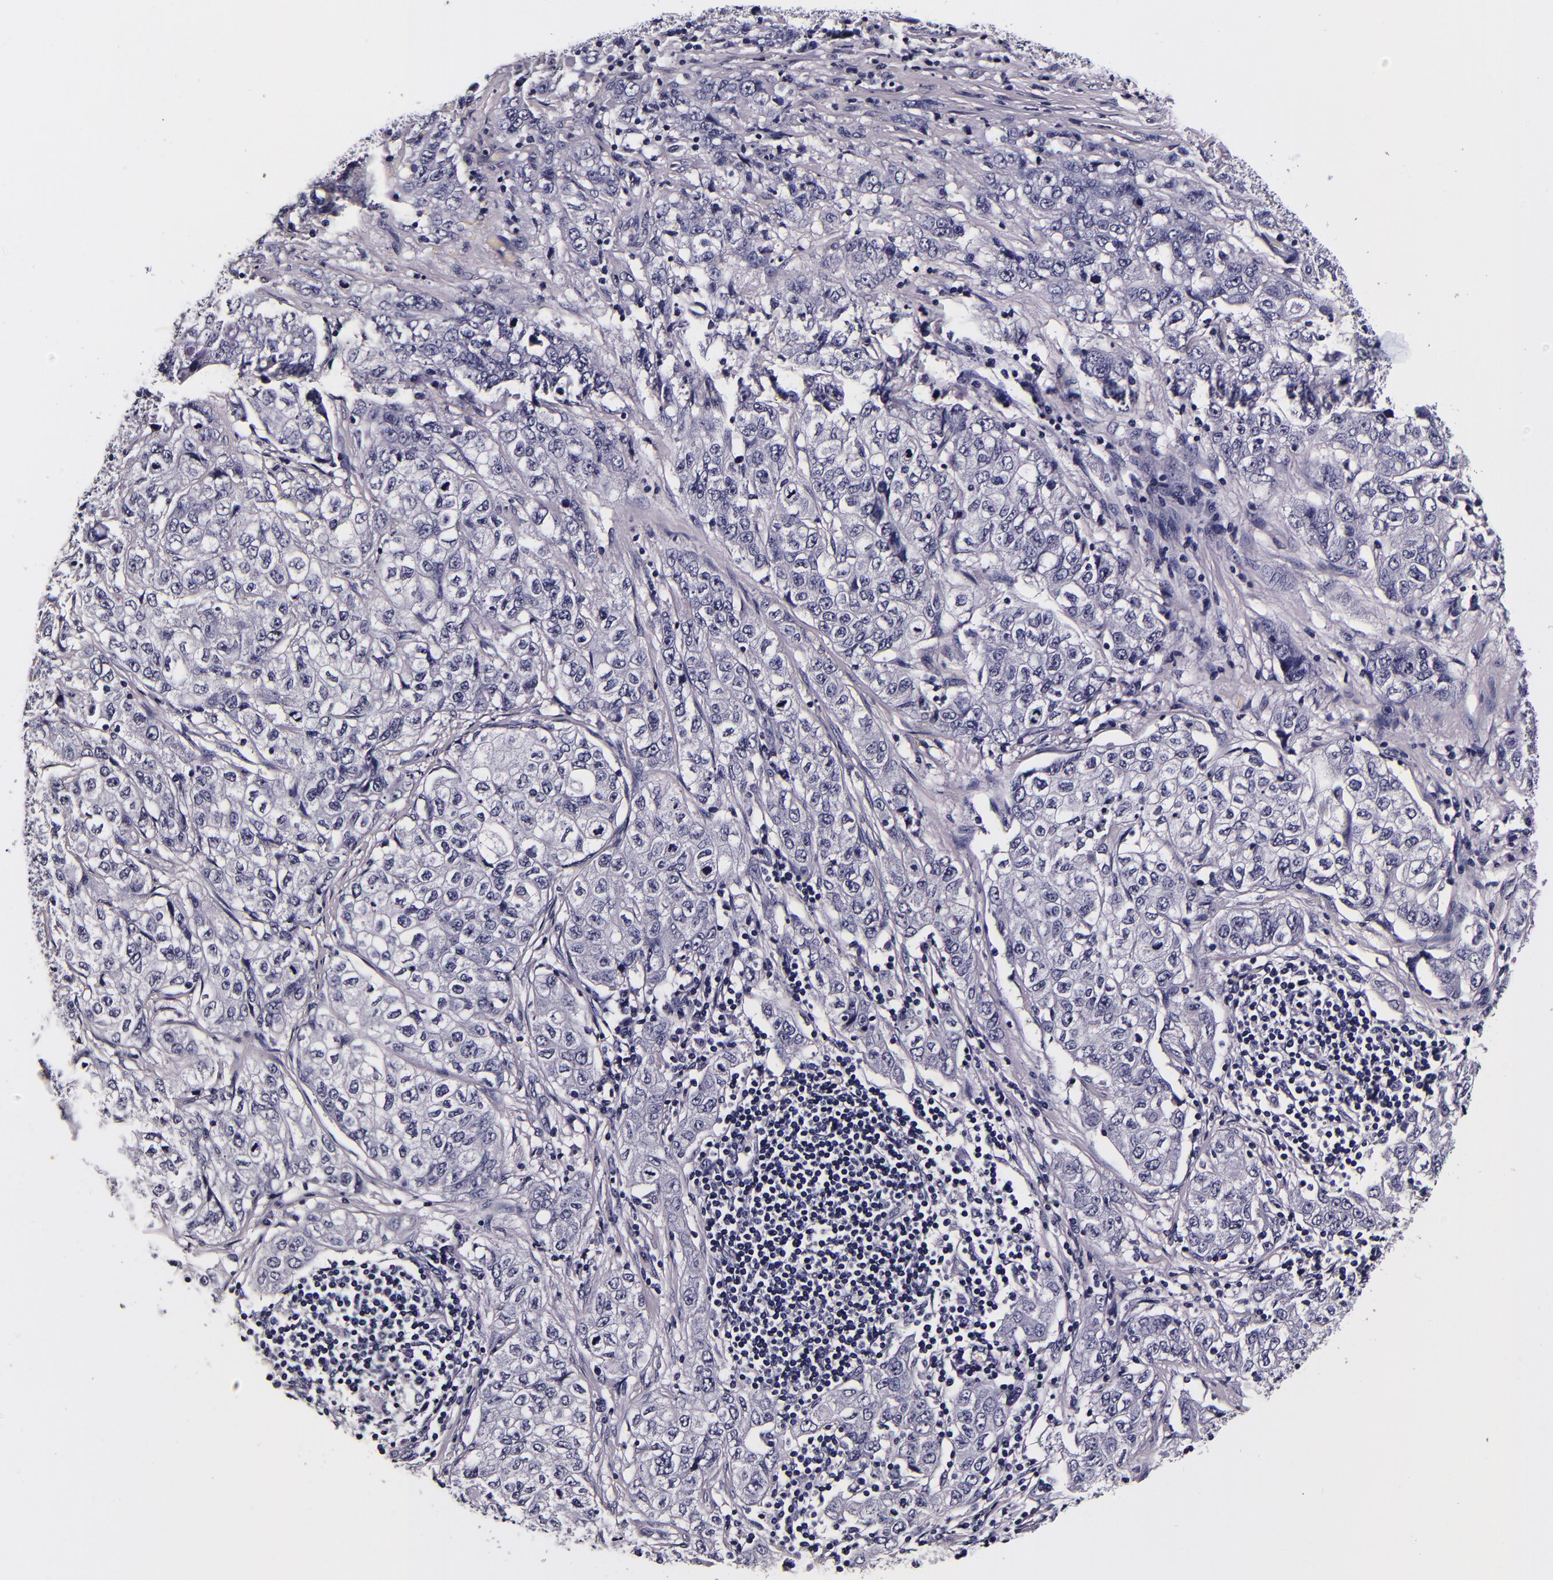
{"staining": {"intensity": "negative", "quantity": "none", "location": "none"}, "tissue": "stomach cancer", "cell_type": "Tumor cells", "image_type": "cancer", "snomed": [{"axis": "morphology", "description": "Adenocarcinoma, NOS"}, {"axis": "topography", "description": "Stomach"}], "caption": "The image exhibits no staining of tumor cells in stomach adenocarcinoma.", "gene": "FBN1", "patient": {"sex": "male", "age": 48}}